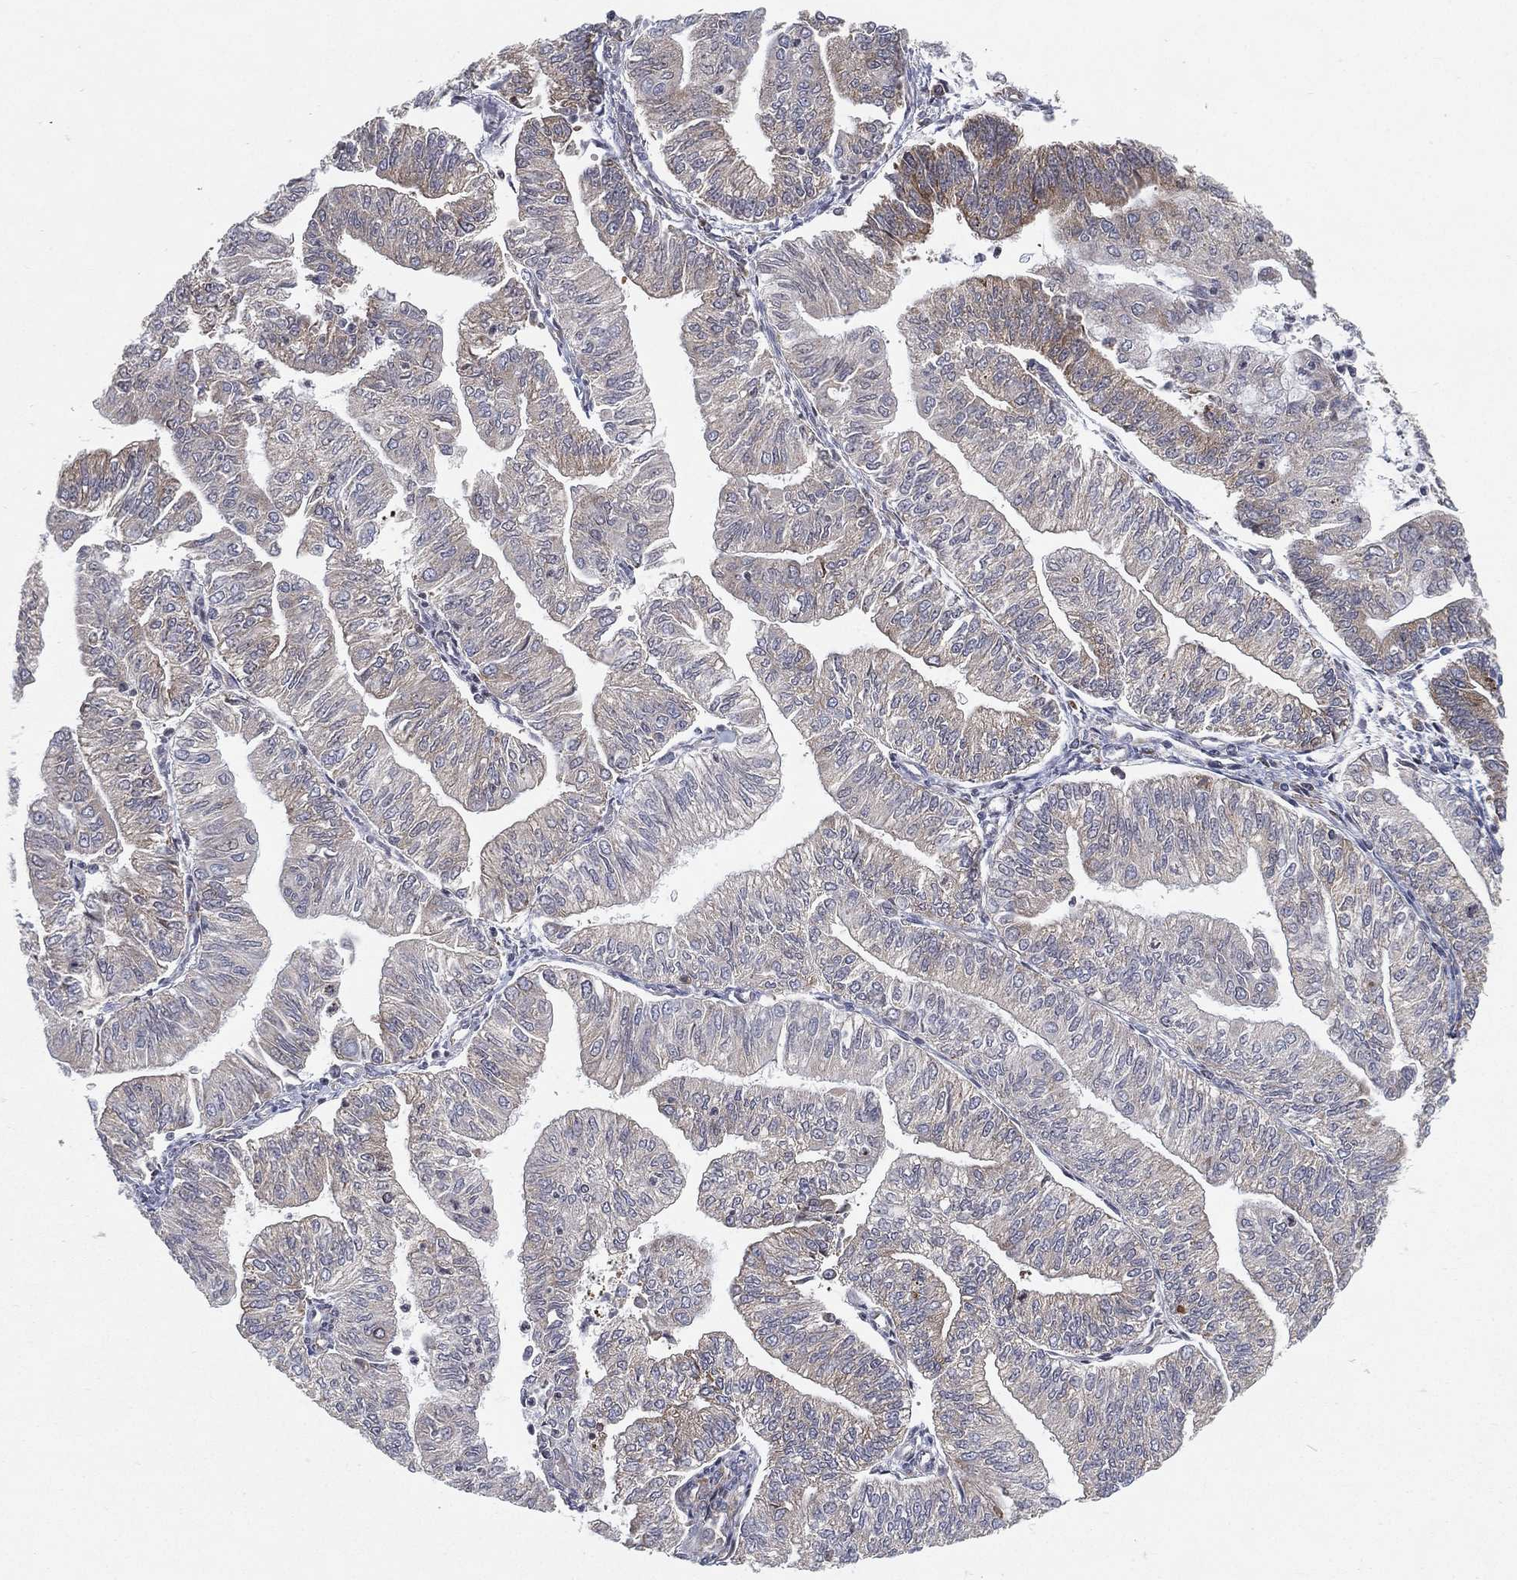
{"staining": {"intensity": "negative", "quantity": "none", "location": "none"}, "tissue": "endometrial cancer", "cell_type": "Tumor cells", "image_type": "cancer", "snomed": [{"axis": "morphology", "description": "Adenocarcinoma, NOS"}, {"axis": "topography", "description": "Endometrium"}], "caption": "Tumor cells are negative for brown protein staining in endometrial cancer. Nuclei are stained in blue.", "gene": "TMTC4", "patient": {"sex": "female", "age": 59}}